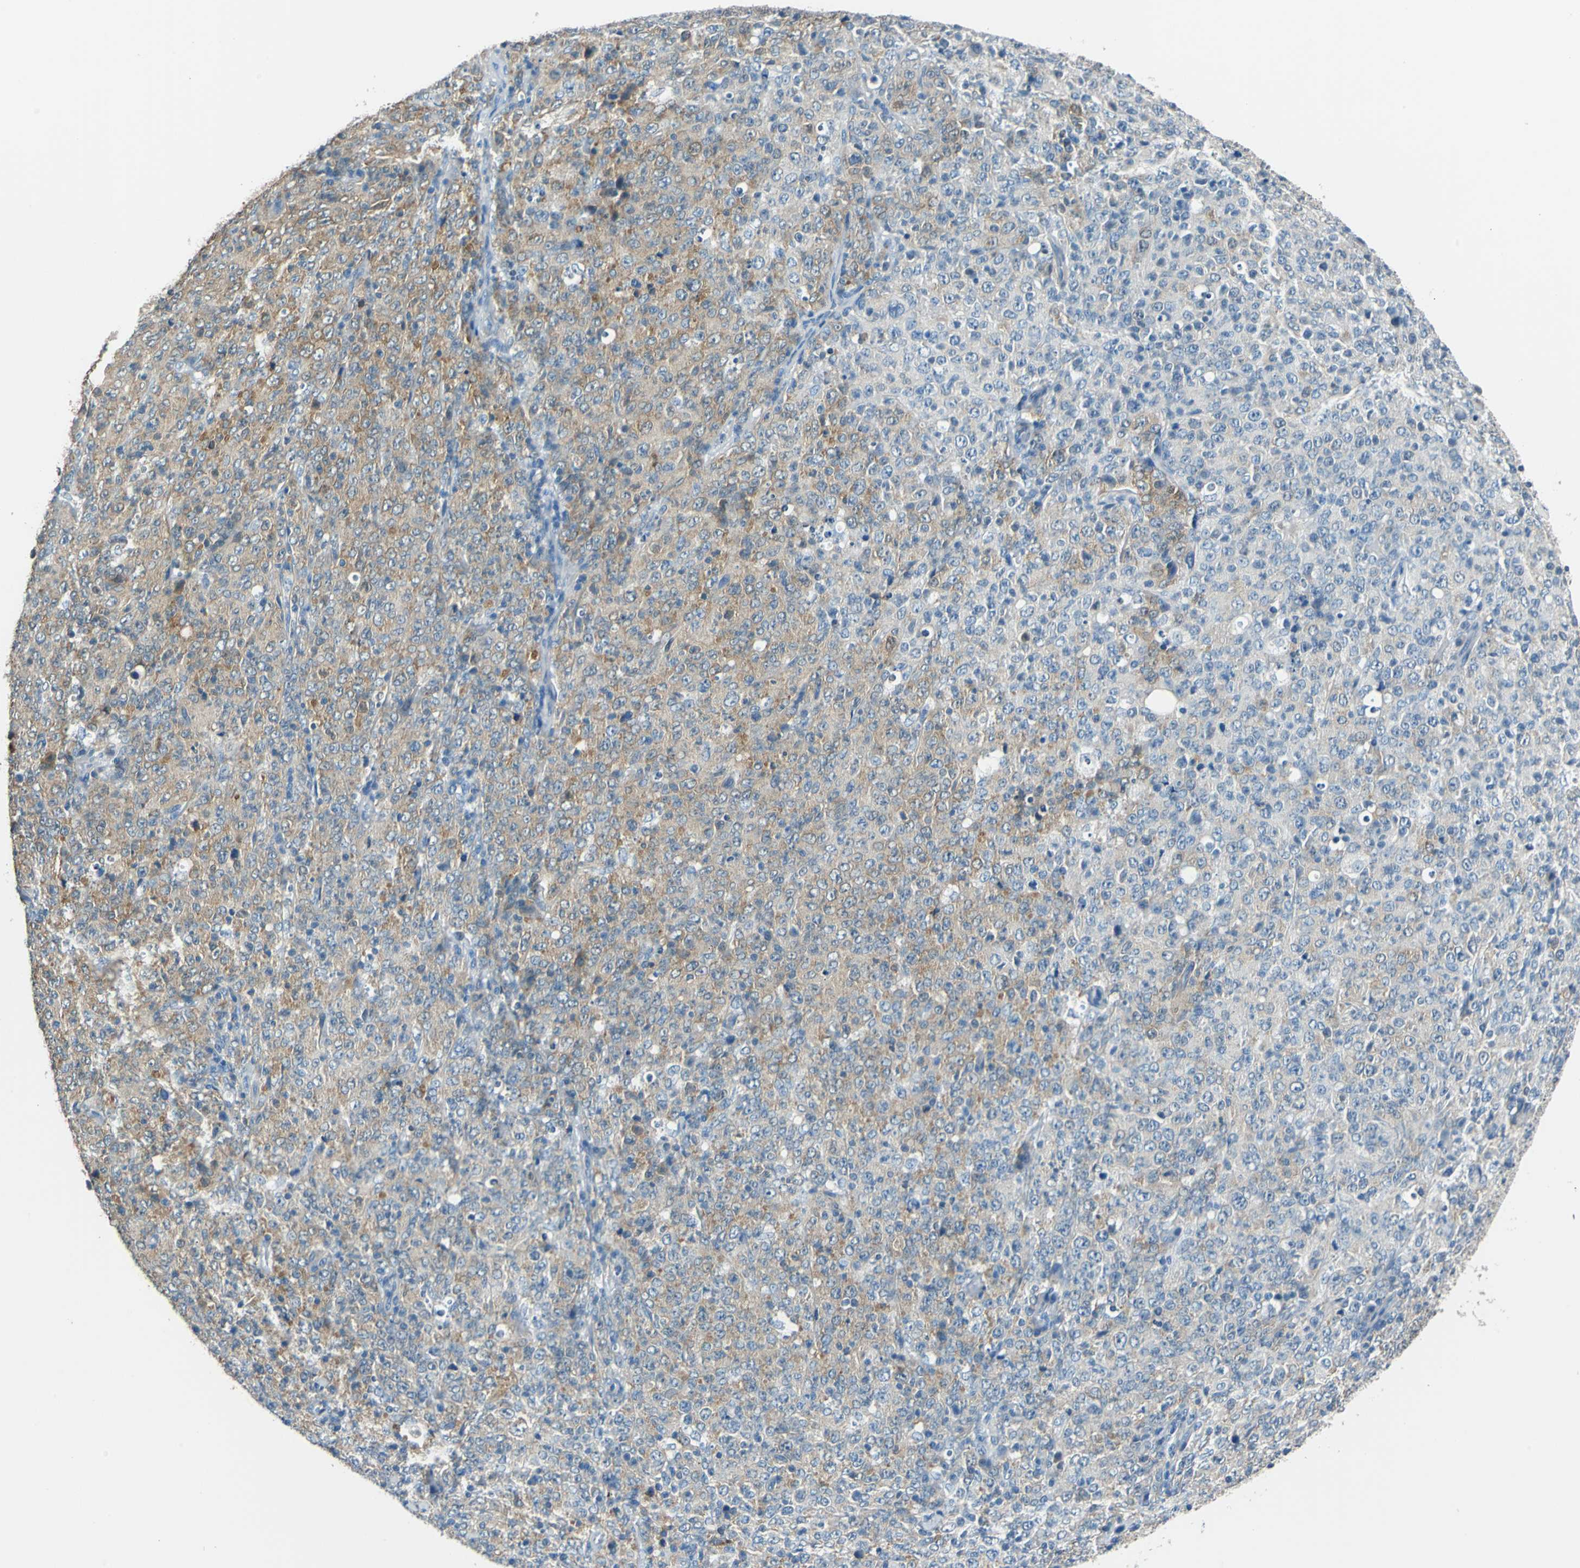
{"staining": {"intensity": "moderate", "quantity": "25%-75%", "location": "cytoplasmic/membranous"}, "tissue": "lymphoma", "cell_type": "Tumor cells", "image_type": "cancer", "snomed": [{"axis": "morphology", "description": "Malignant lymphoma, non-Hodgkin's type, High grade"}, {"axis": "topography", "description": "Tonsil"}], "caption": "A brown stain shows moderate cytoplasmic/membranous staining of a protein in malignant lymphoma, non-Hodgkin's type (high-grade) tumor cells.", "gene": "FKBP4", "patient": {"sex": "female", "age": 36}}